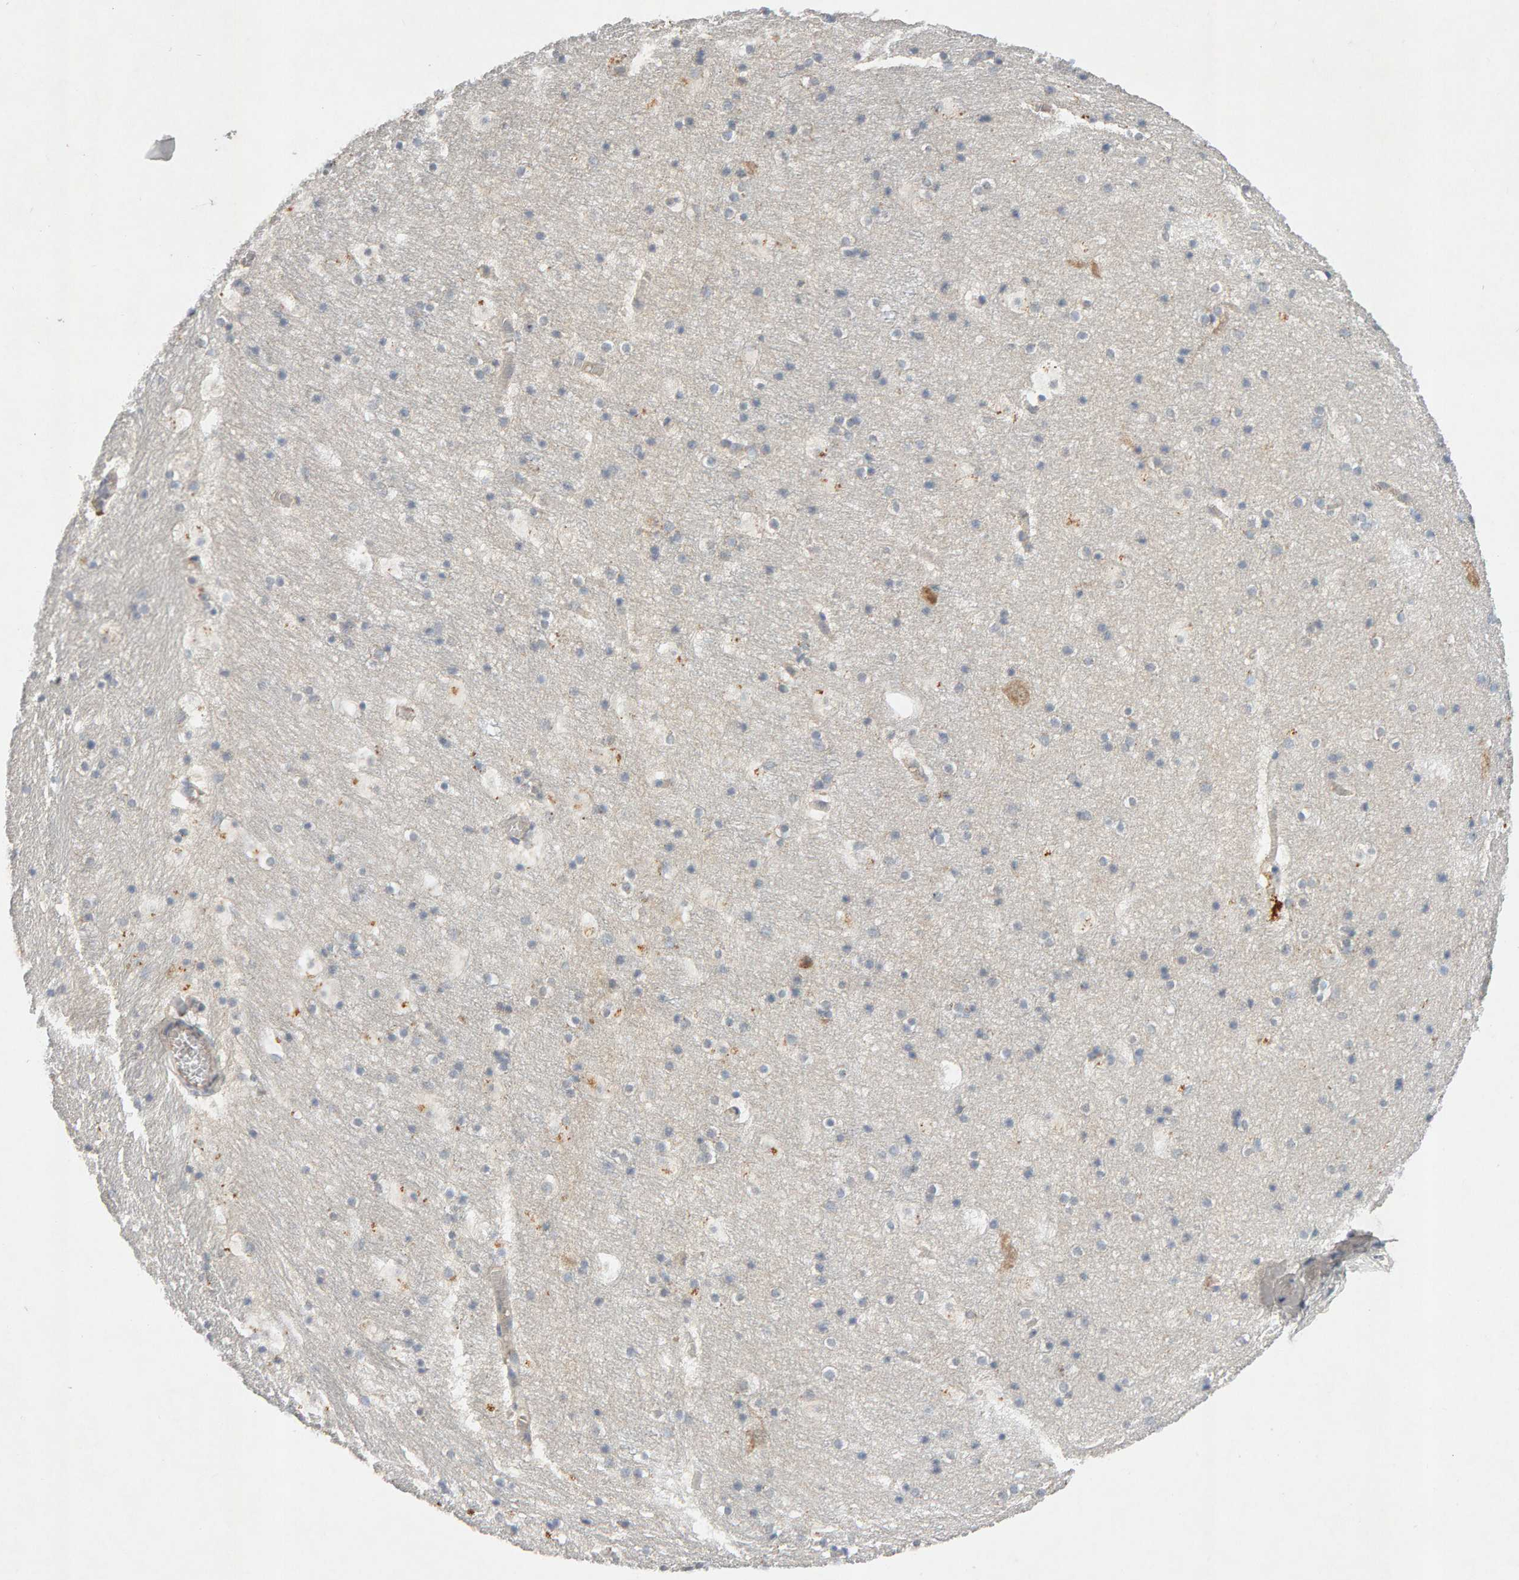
{"staining": {"intensity": "moderate", "quantity": "<25%", "location": "cytoplasmic/membranous"}, "tissue": "hippocampus", "cell_type": "Glial cells", "image_type": "normal", "snomed": [{"axis": "morphology", "description": "Normal tissue, NOS"}, {"axis": "topography", "description": "Hippocampus"}], "caption": "This photomicrograph displays IHC staining of unremarkable human hippocampus, with low moderate cytoplasmic/membranous expression in approximately <25% of glial cells.", "gene": "PTPRM", "patient": {"sex": "male", "age": 45}}